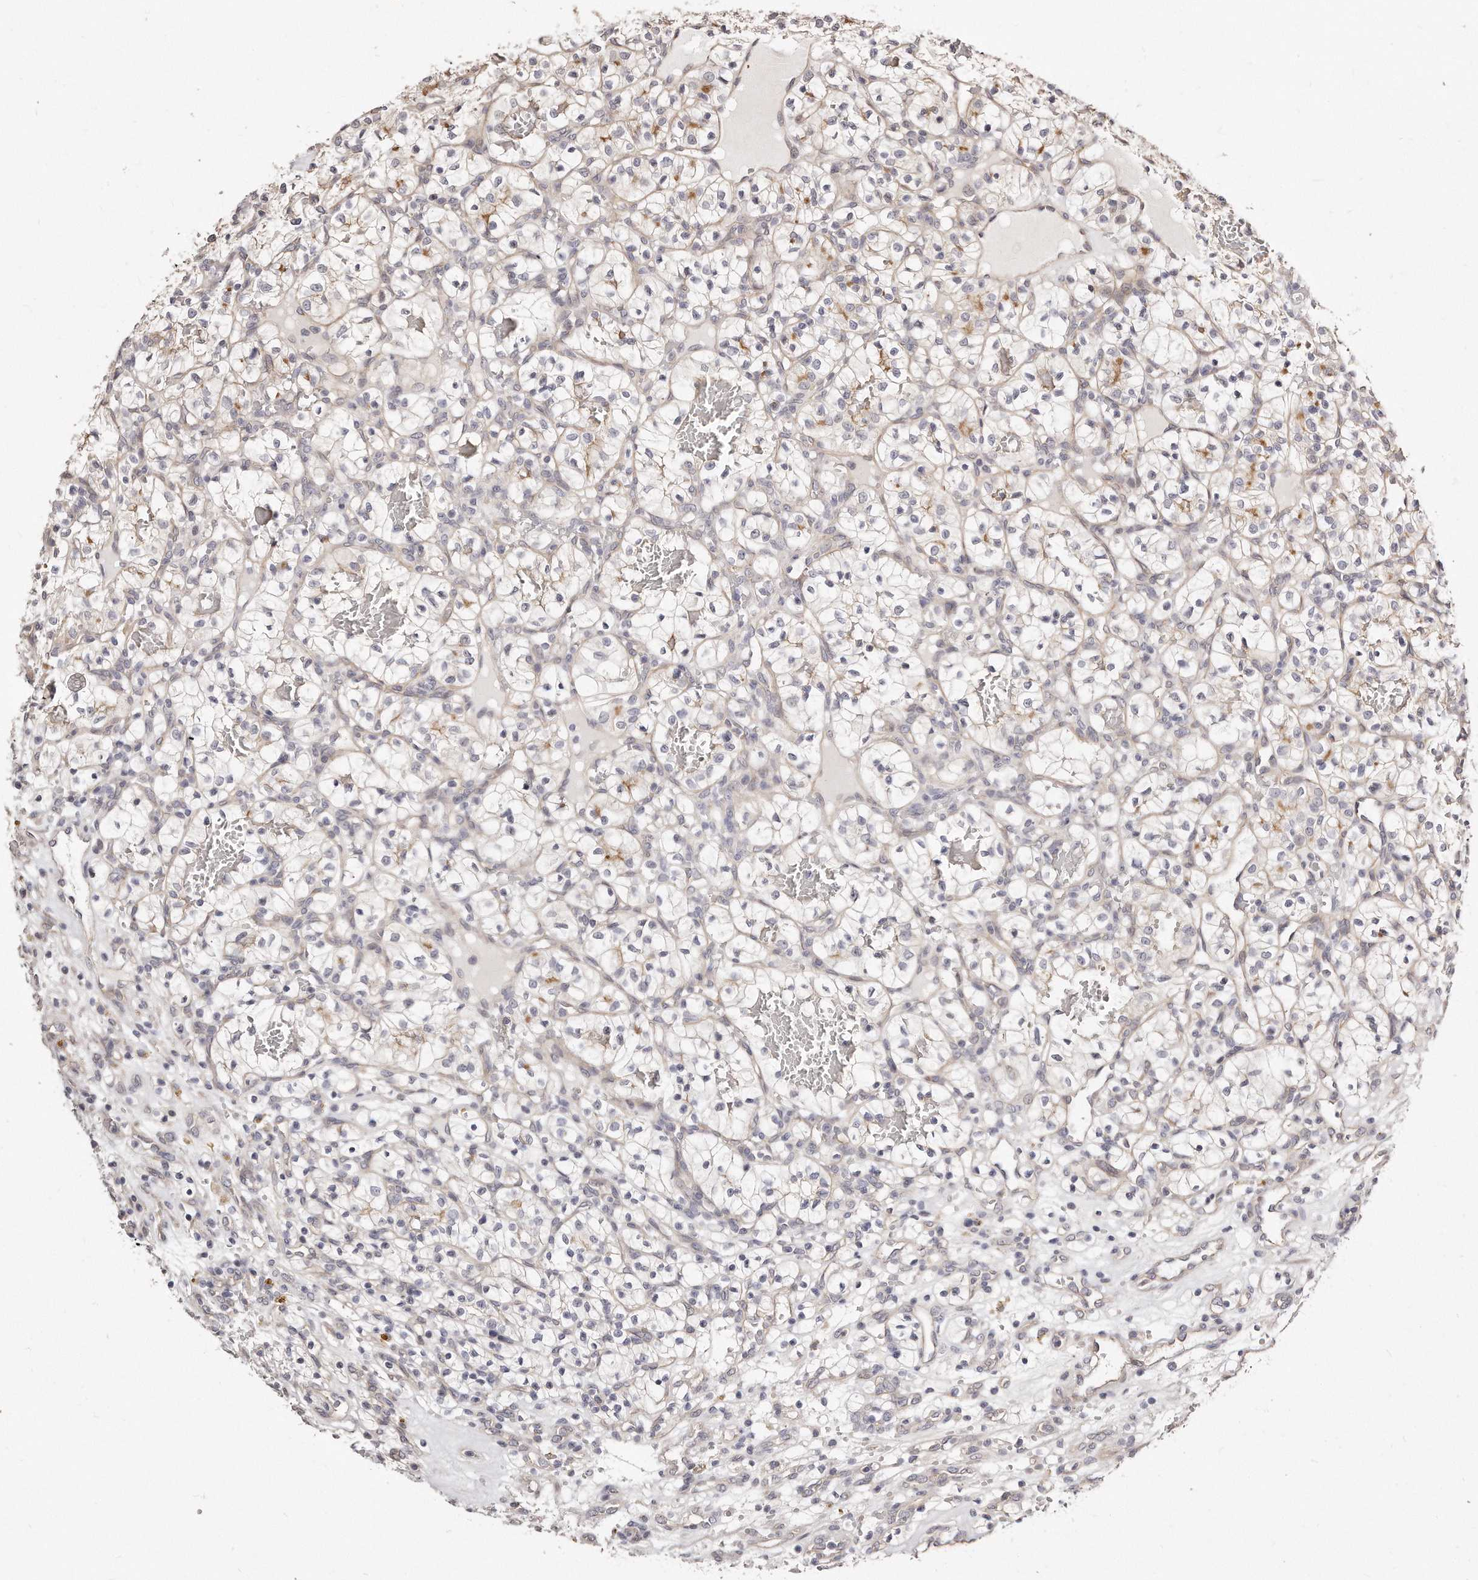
{"staining": {"intensity": "negative", "quantity": "none", "location": "none"}, "tissue": "renal cancer", "cell_type": "Tumor cells", "image_type": "cancer", "snomed": [{"axis": "morphology", "description": "Adenocarcinoma, NOS"}, {"axis": "topography", "description": "Kidney"}], "caption": "Protein analysis of adenocarcinoma (renal) demonstrates no significant staining in tumor cells. (IHC, brightfield microscopy, high magnification).", "gene": "CASZ1", "patient": {"sex": "female", "age": 57}}